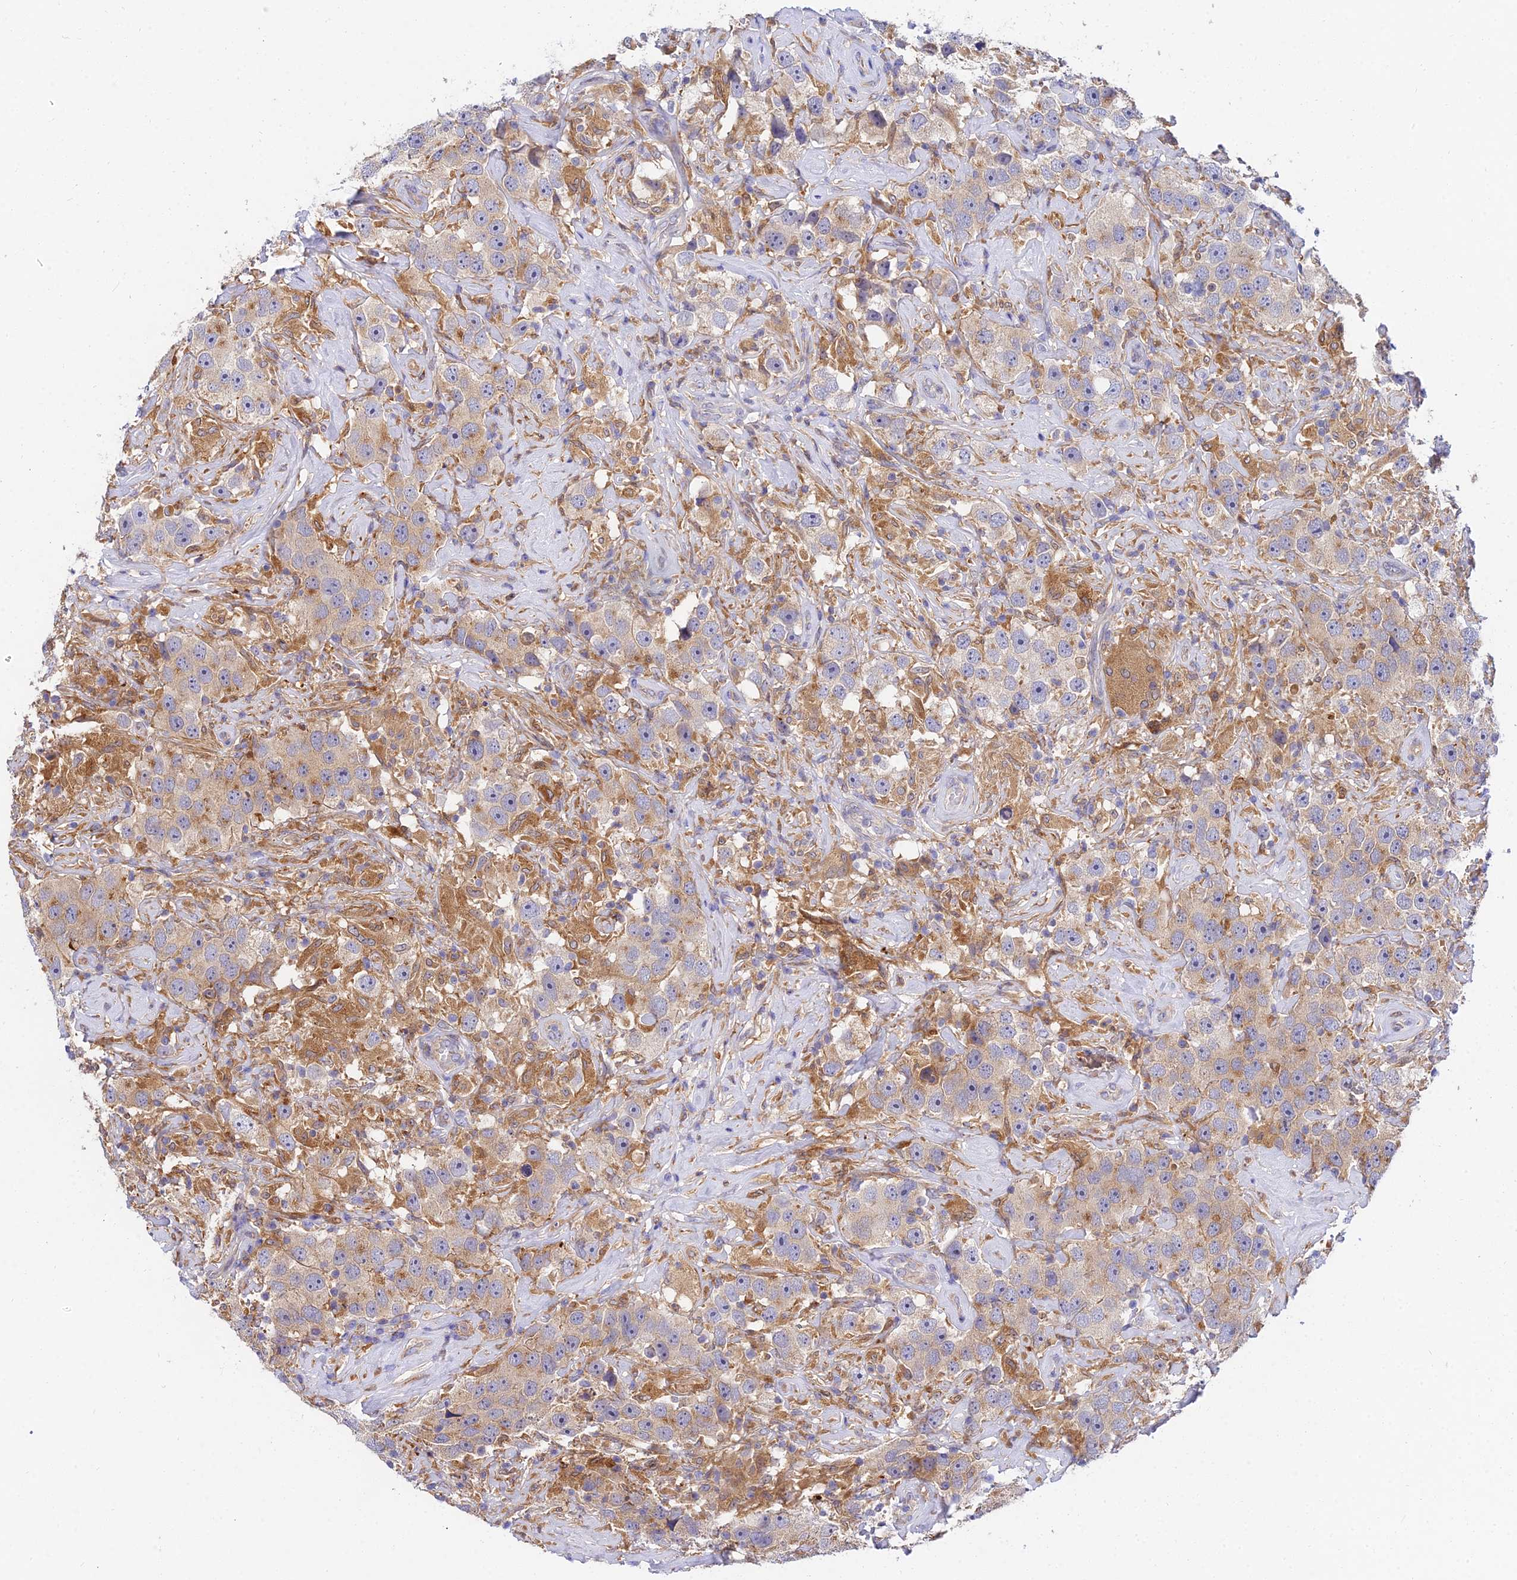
{"staining": {"intensity": "weak", "quantity": "25%-75%", "location": "cytoplasmic/membranous"}, "tissue": "testis cancer", "cell_type": "Tumor cells", "image_type": "cancer", "snomed": [{"axis": "morphology", "description": "Seminoma, NOS"}, {"axis": "topography", "description": "Testis"}], "caption": "Immunohistochemical staining of testis cancer shows low levels of weak cytoplasmic/membranous positivity in approximately 25%-75% of tumor cells. Ihc stains the protein in brown and the nuclei are stained blue.", "gene": "ARL8B", "patient": {"sex": "male", "age": 49}}